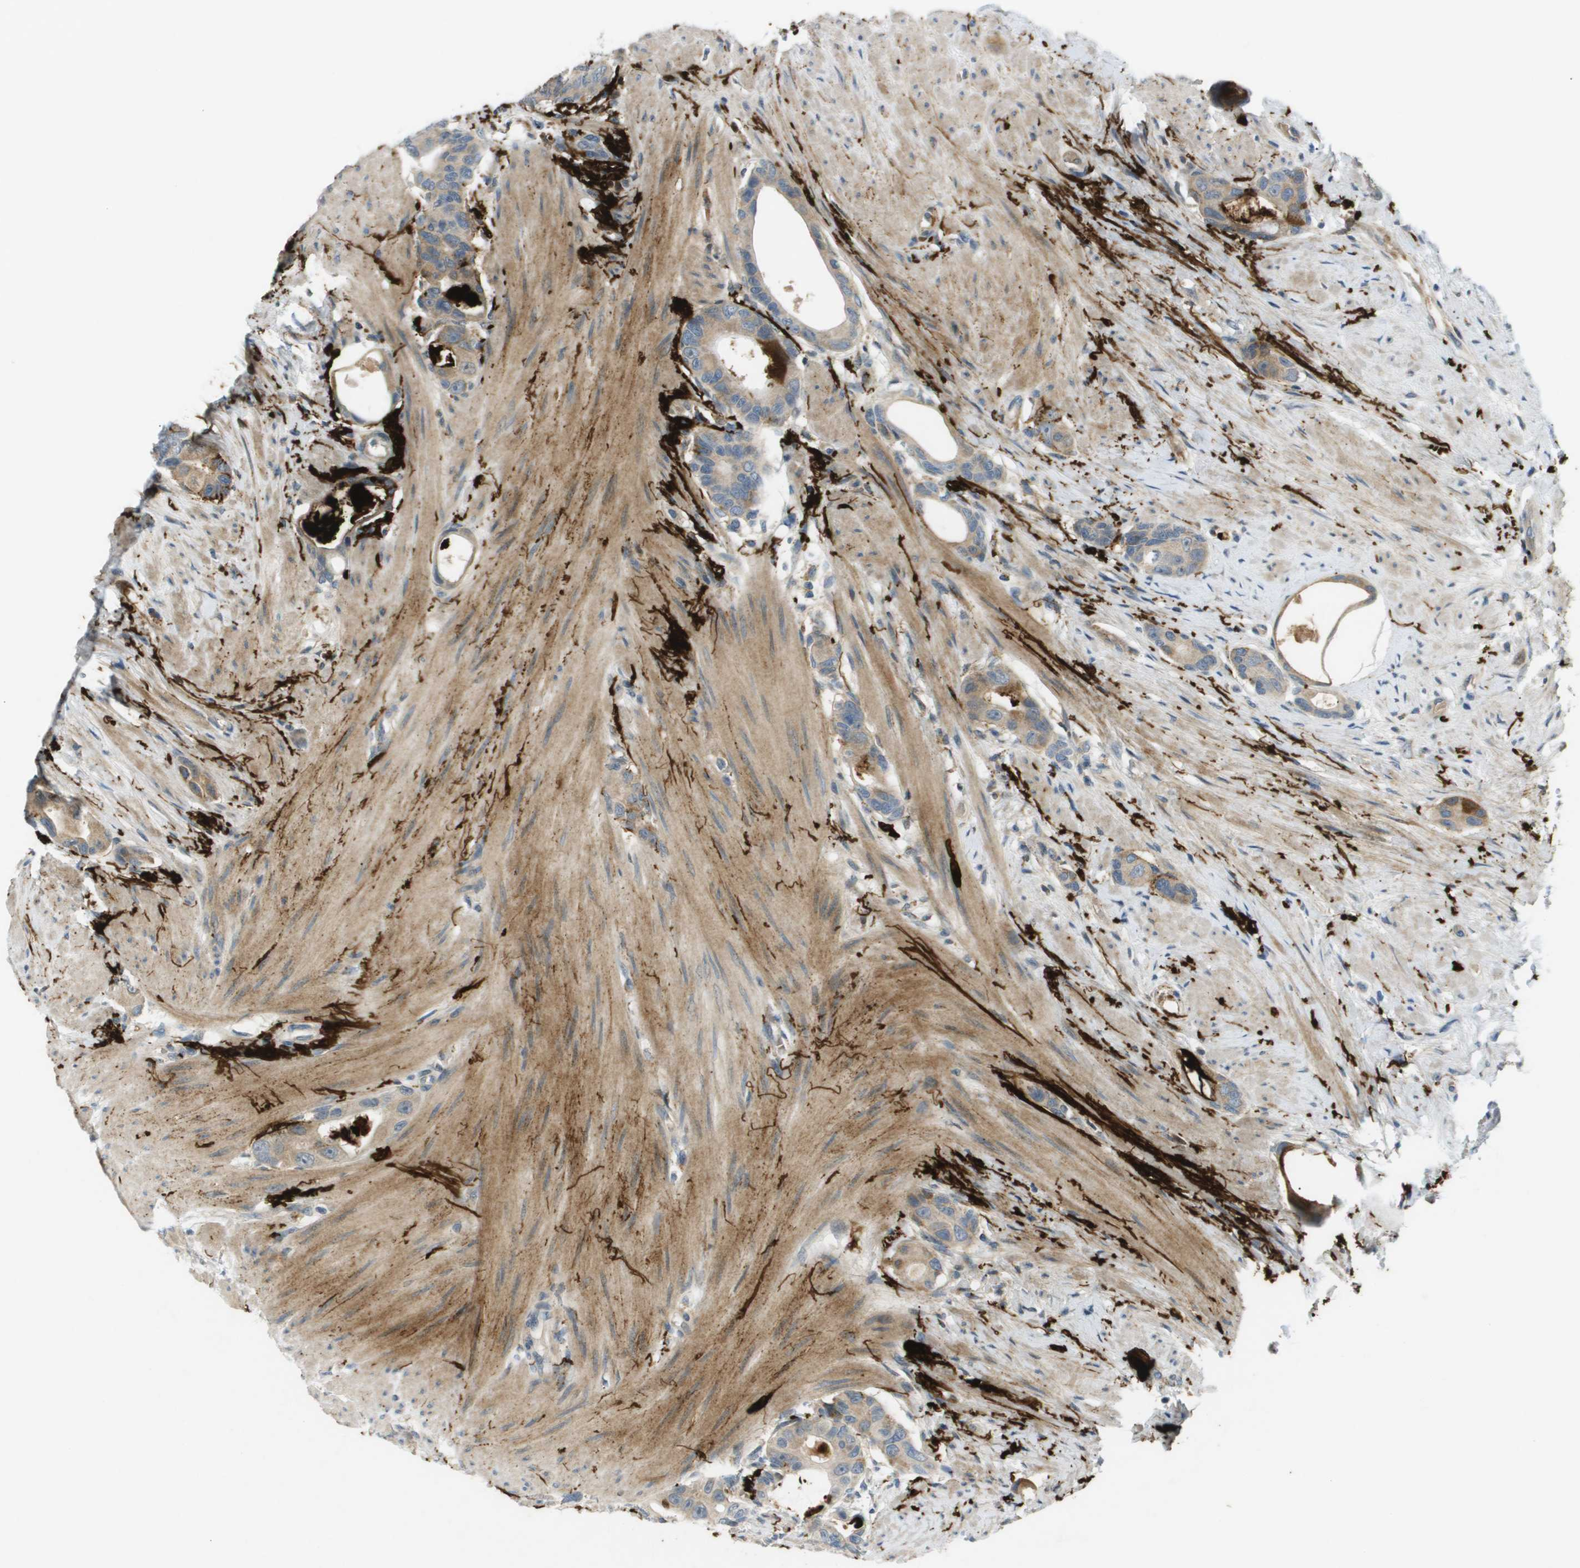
{"staining": {"intensity": "weak", "quantity": "<25%", "location": "cytoplasmic/membranous"}, "tissue": "colorectal cancer", "cell_type": "Tumor cells", "image_type": "cancer", "snomed": [{"axis": "morphology", "description": "Adenocarcinoma, NOS"}, {"axis": "topography", "description": "Rectum"}], "caption": "A micrograph of human adenocarcinoma (colorectal) is negative for staining in tumor cells.", "gene": "VTN", "patient": {"sex": "male", "age": 51}}